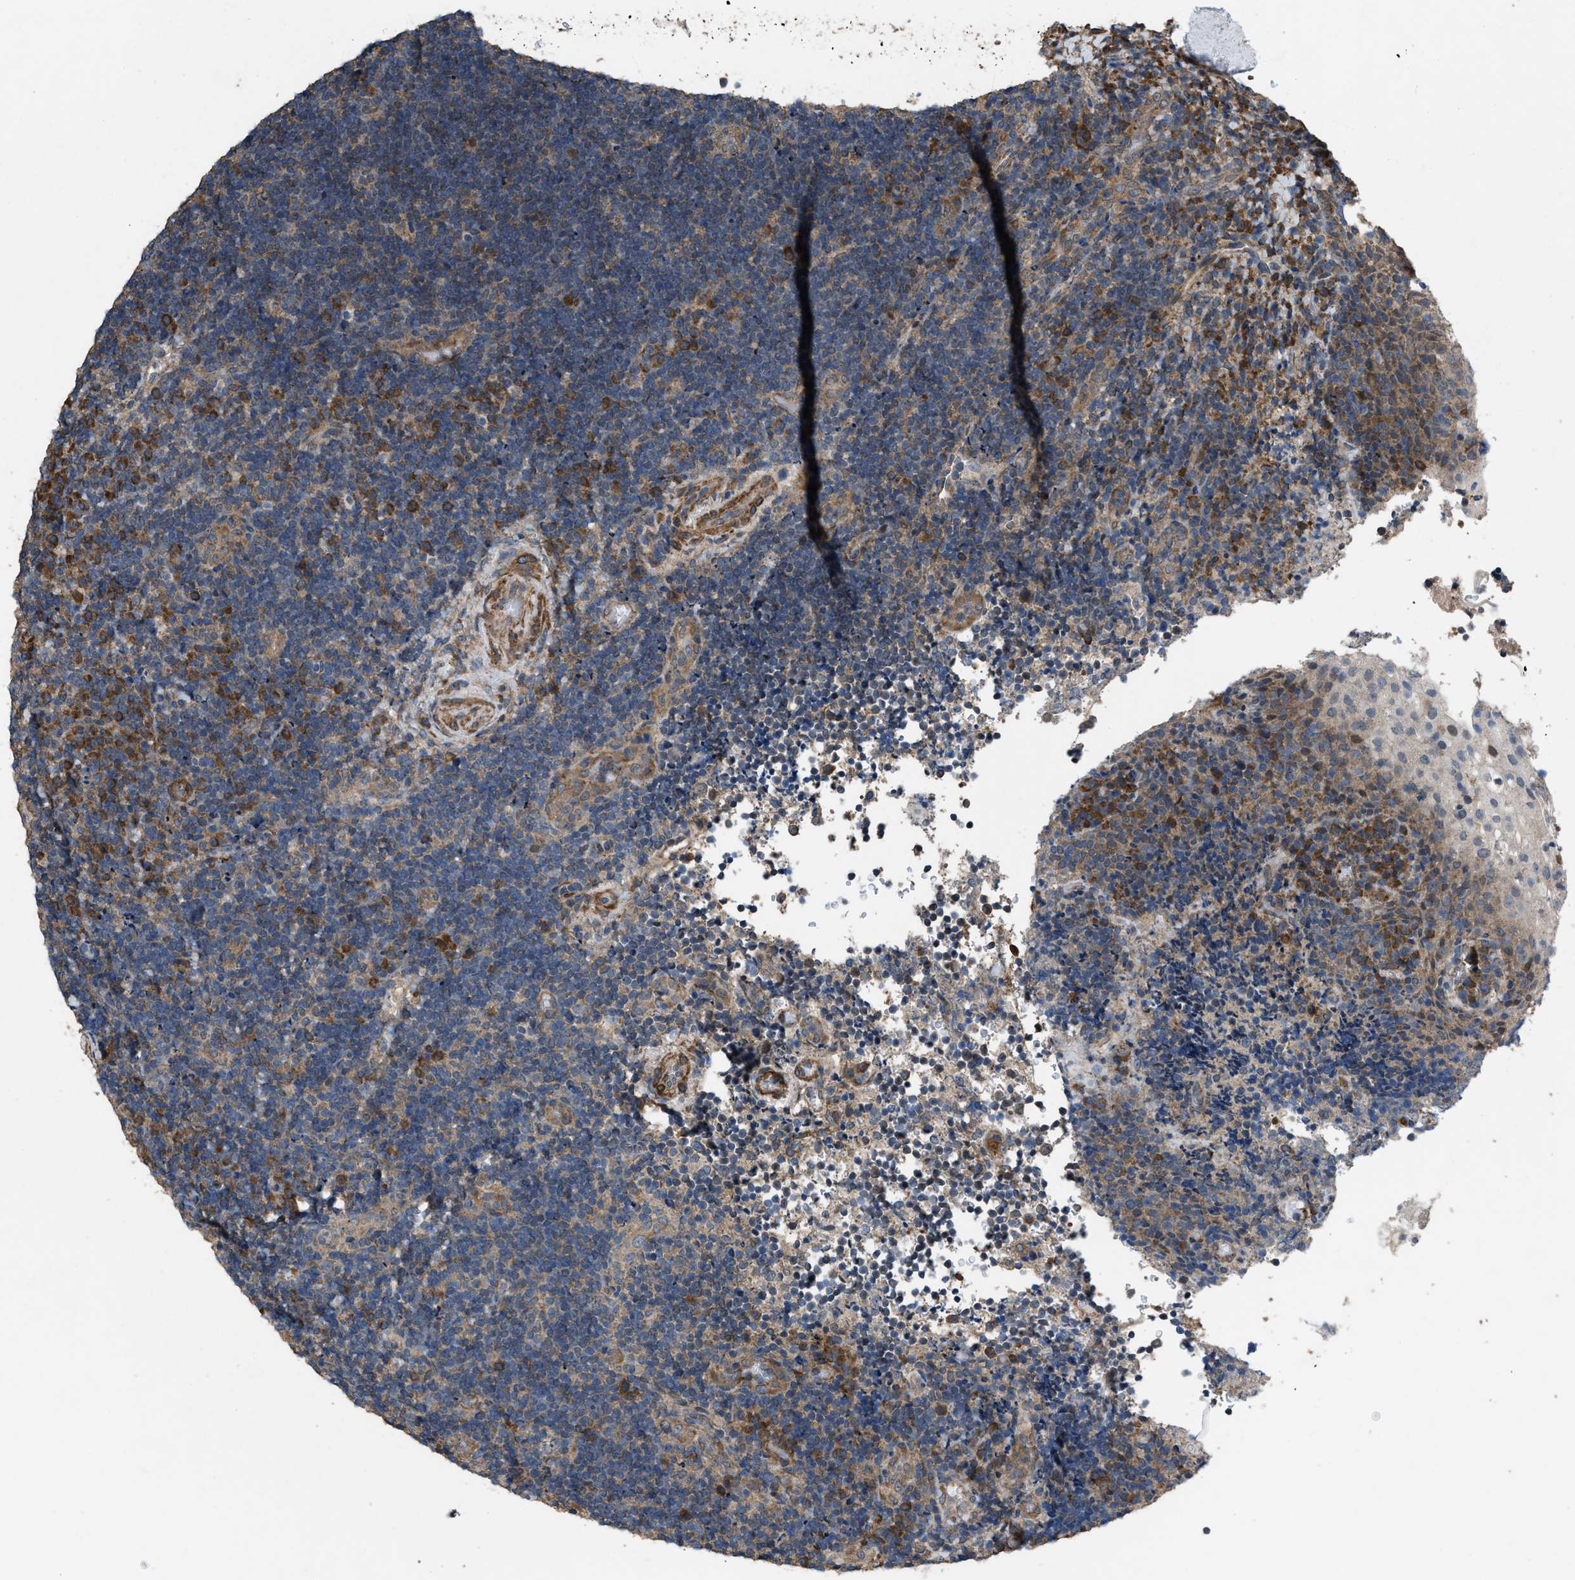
{"staining": {"intensity": "moderate", "quantity": "25%-75%", "location": "cytoplasmic/membranous"}, "tissue": "lymphoma", "cell_type": "Tumor cells", "image_type": "cancer", "snomed": [{"axis": "morphology", "description": "Malignant lymphoma, non-Hodgkin's type, High grade"}, {"axis": "topography", "description": "Tonsil"}], "caption": "Malignant lymphoma, non-Hodgkin's type (high-grade) tissue displays moderate cytoplasmic/membranous positivity in approximately 25%-75% of tumor cells, visualized by immunohistochemistry.", "gene": "ARL6", "patient": {"sex": "female", "age": 36}}